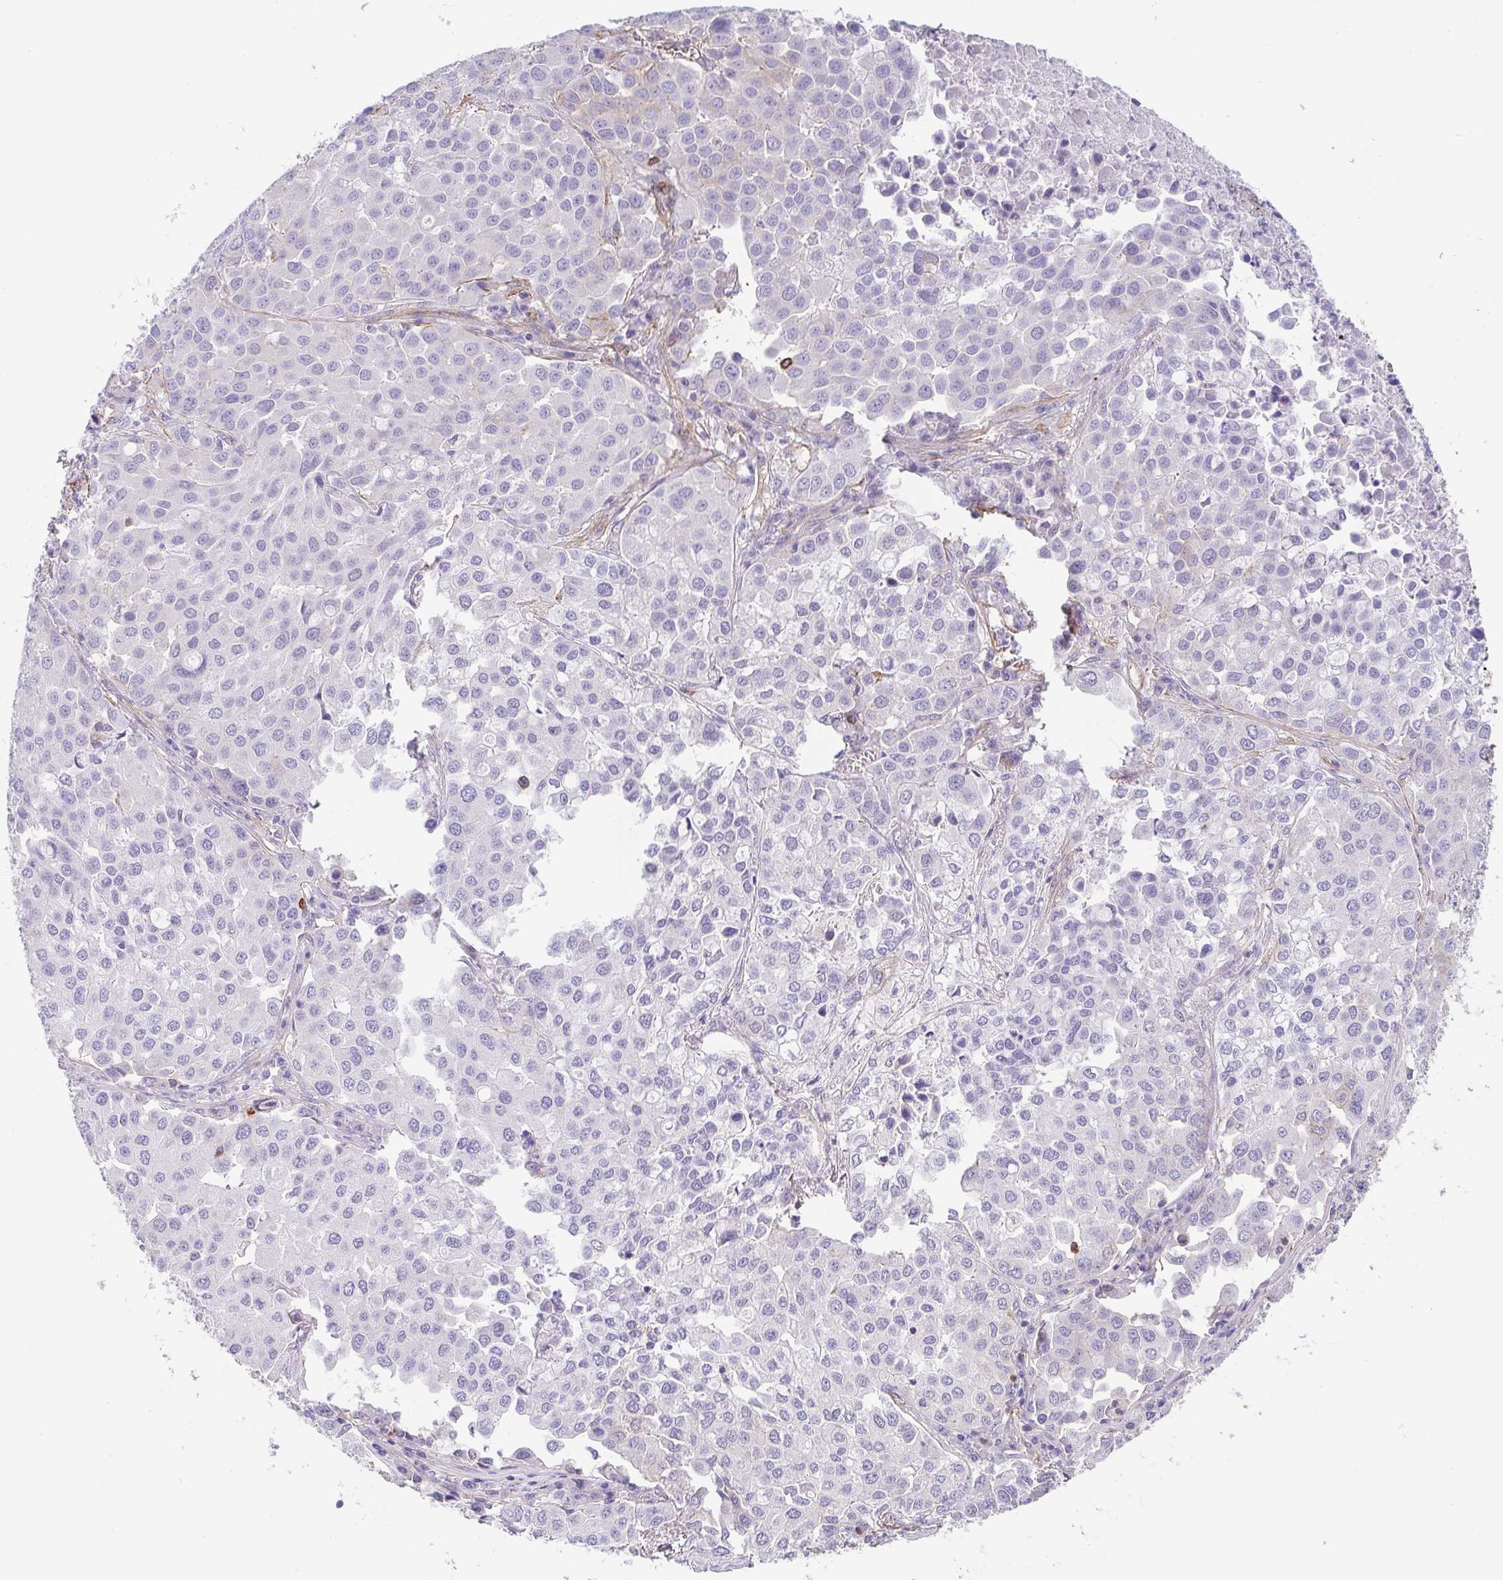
{"staining": {"intensity": "negative", "quantity": "none", "location": "none"}, "tissue": "lung cancer", "cell_type": "Tumor cells", "image_type": "cancer", "snomed": [{"axis": "morphology", "description": "Adenocarcinoma, NOS"}, {"axis": "morphology", "description": "Adenocarcinoma, metastatic, NOS"}, {"axis": "topography", "description": "Lymph node"}, {"axis": "topography", "description": "Lung"}], "caption": "Immunohistochemistry photomicrograph of neoplastic tissue: metastatic adenocarcinoma (lung) stained with DAB displays no significant protein positivity in tumor cells.", "gene": "DBN1", "patient": {"sex": "female", "age": 65}}